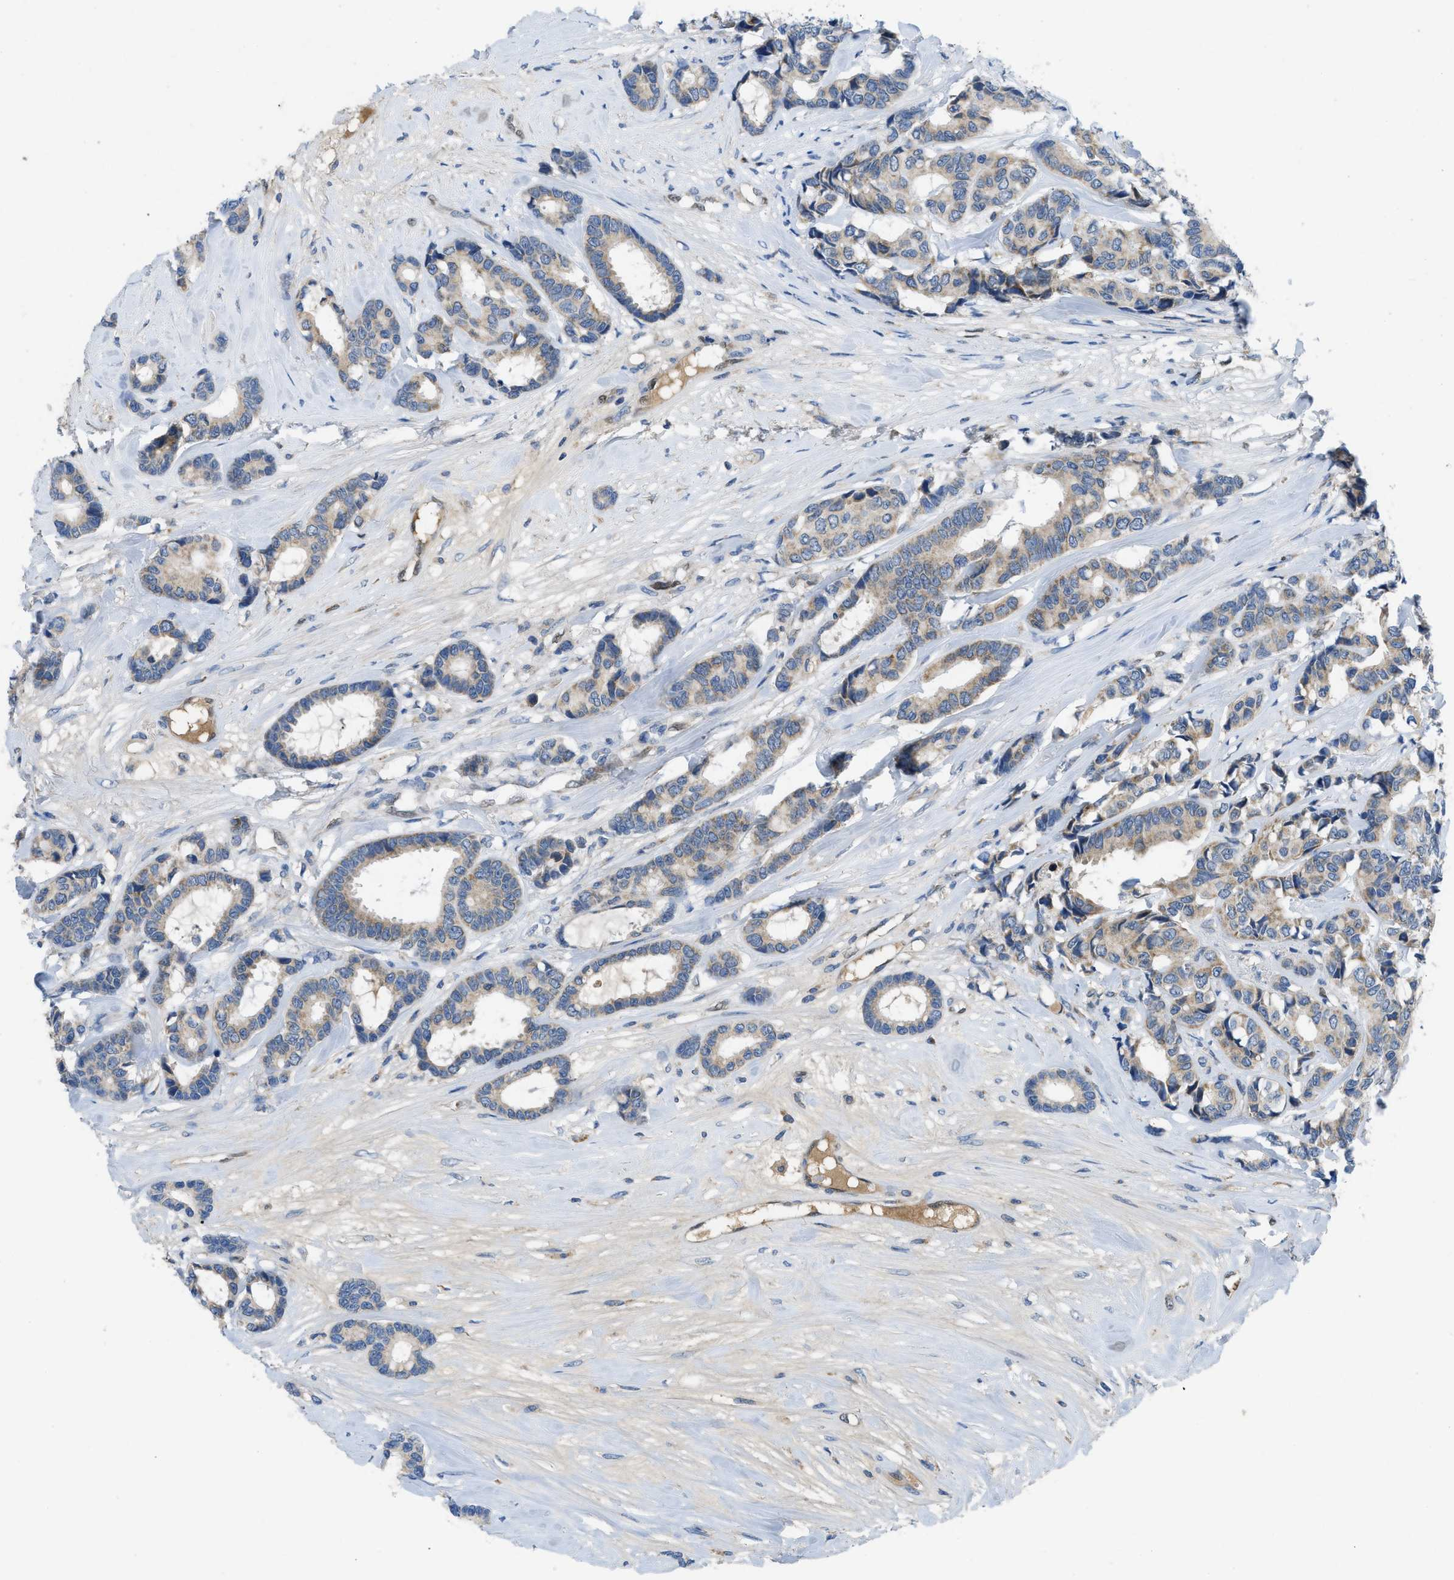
{"staining": {"intensity": "weak", "quantity": "25%-75%", "location": "cytoplasmic/membranous"}, "tissue": "breast cancer", "cell_type": "Tumor cells", "image_type": "cancer", "snomed": [{"axis": "morphology", "description": "Duct carcinoma"}, {"axis": "topography", "description": "Breast"}], "caption": "IHC staining of breast cancer (infiltrating ductal carcinoma), which demonstrates low levels of weak cytoplasmic/membranous staining in approximately 25%-75% of tumor cells indicating weak cytoplasmic/membranous protein staining. The staining was performed using DAB (brown) for protein detection and nuclei were counterstained in hematoxylin (blue).", "gene": "PNKD", "patient": {"sex": "female", "age": 87}}